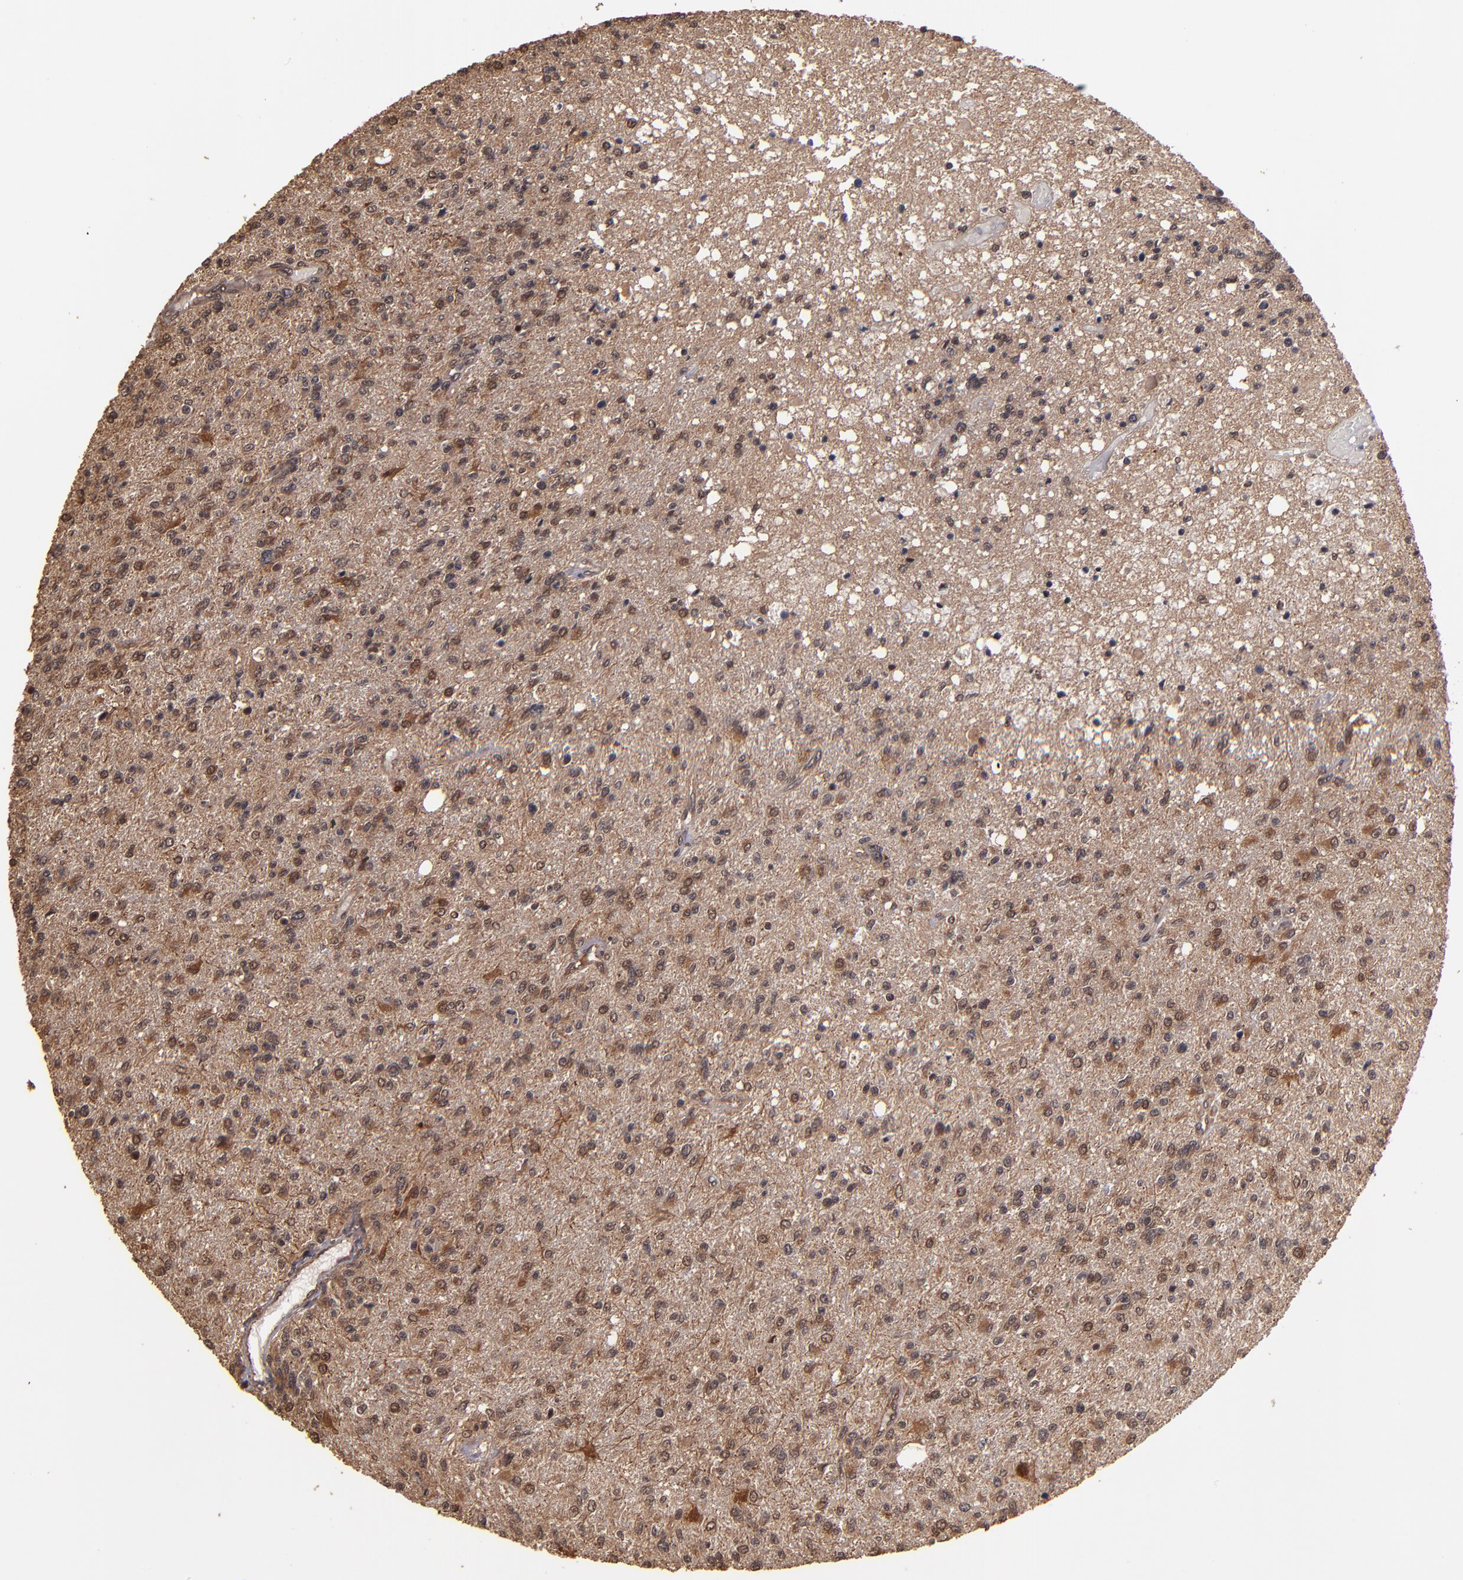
{"staining": {"intensity": "moderate", "quantity": ">75%", "location": "cytoplasmic/membranous"}, "tissue": "glioma", "cell_type": "Tumor cells", "image_type": "cancer", "snomed": [{"axis": "morphology", "description": "Glioma, malignant, High grade"}, {"axis": "topography", "description": "Cerebral cortex"}], "caption": "High-power microscopy captured an IHC histopathology image of high-grade glioma (malignant), revealing moderate cytoplasmic/membranous positivity in approximately >75% of tumor cells.", "gene": "NFE2L2", "patient": {"sex": "male", "age": 76}}